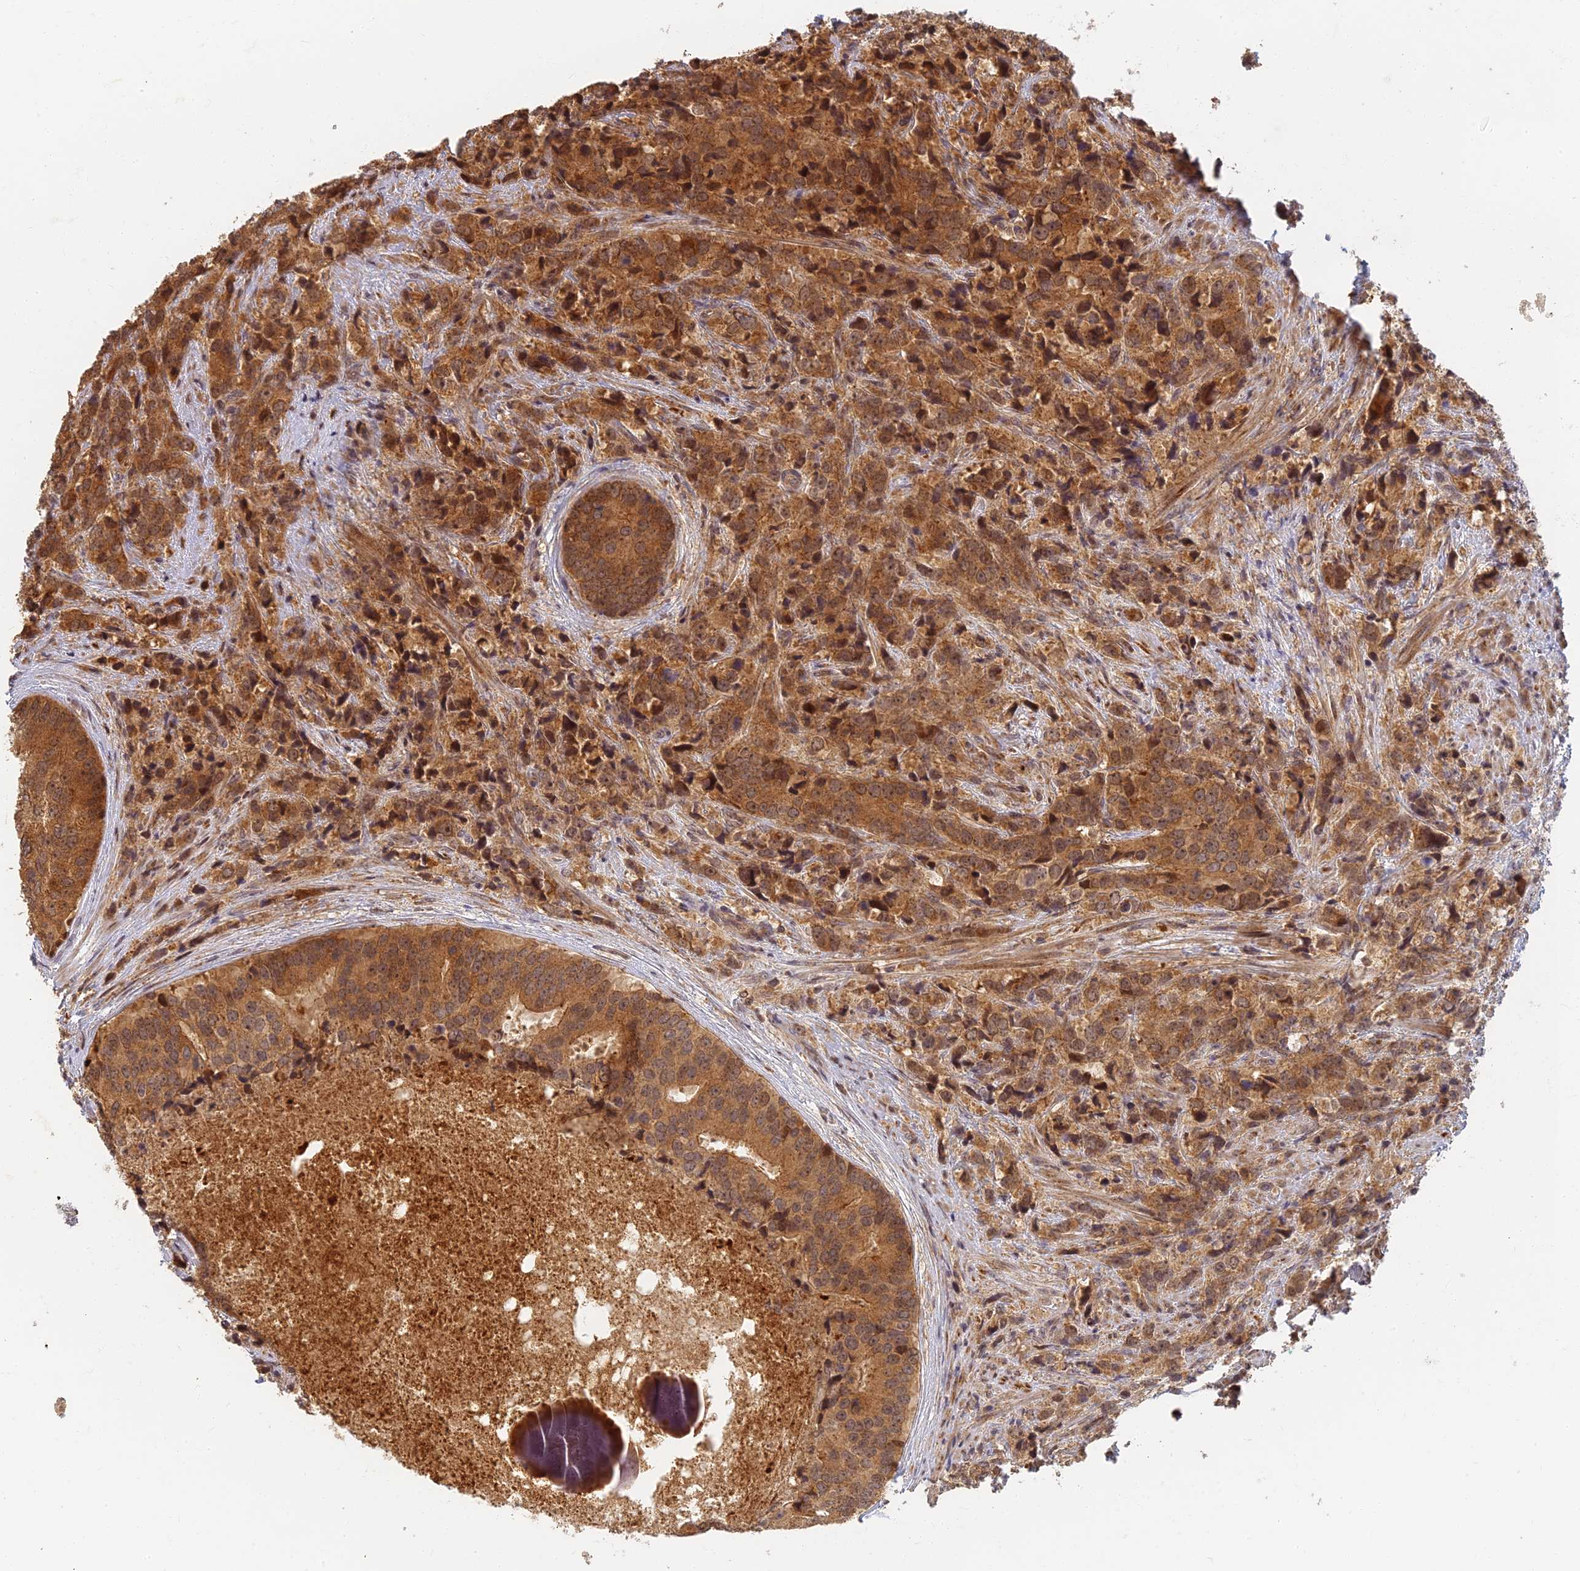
{"staining": {"intensity": "moderate", "quantity": ">75%", "location": "cytoplasmic/membranous"}, "tissue": "prostate cancer", "cell_type": "Tumor cells", "image_type": "cancer", "snomed": [{"axis": "morphology", "description": "Adenocarcinoma, High grade"}, {"axis": "topography", "description": "Prostate"}], "caption": "Immunohistochemistry (DAB) staining of human prostate cancer (adenocarcinoma (high-grade)) reveals moderate cytoplasmic/membranous protein staining in about >75% of tumor cells. (DAB IHC with brightfield microscopy, high magnification).", "gene": "RGL3", "patient": {"sex": "male", "age": 62}}